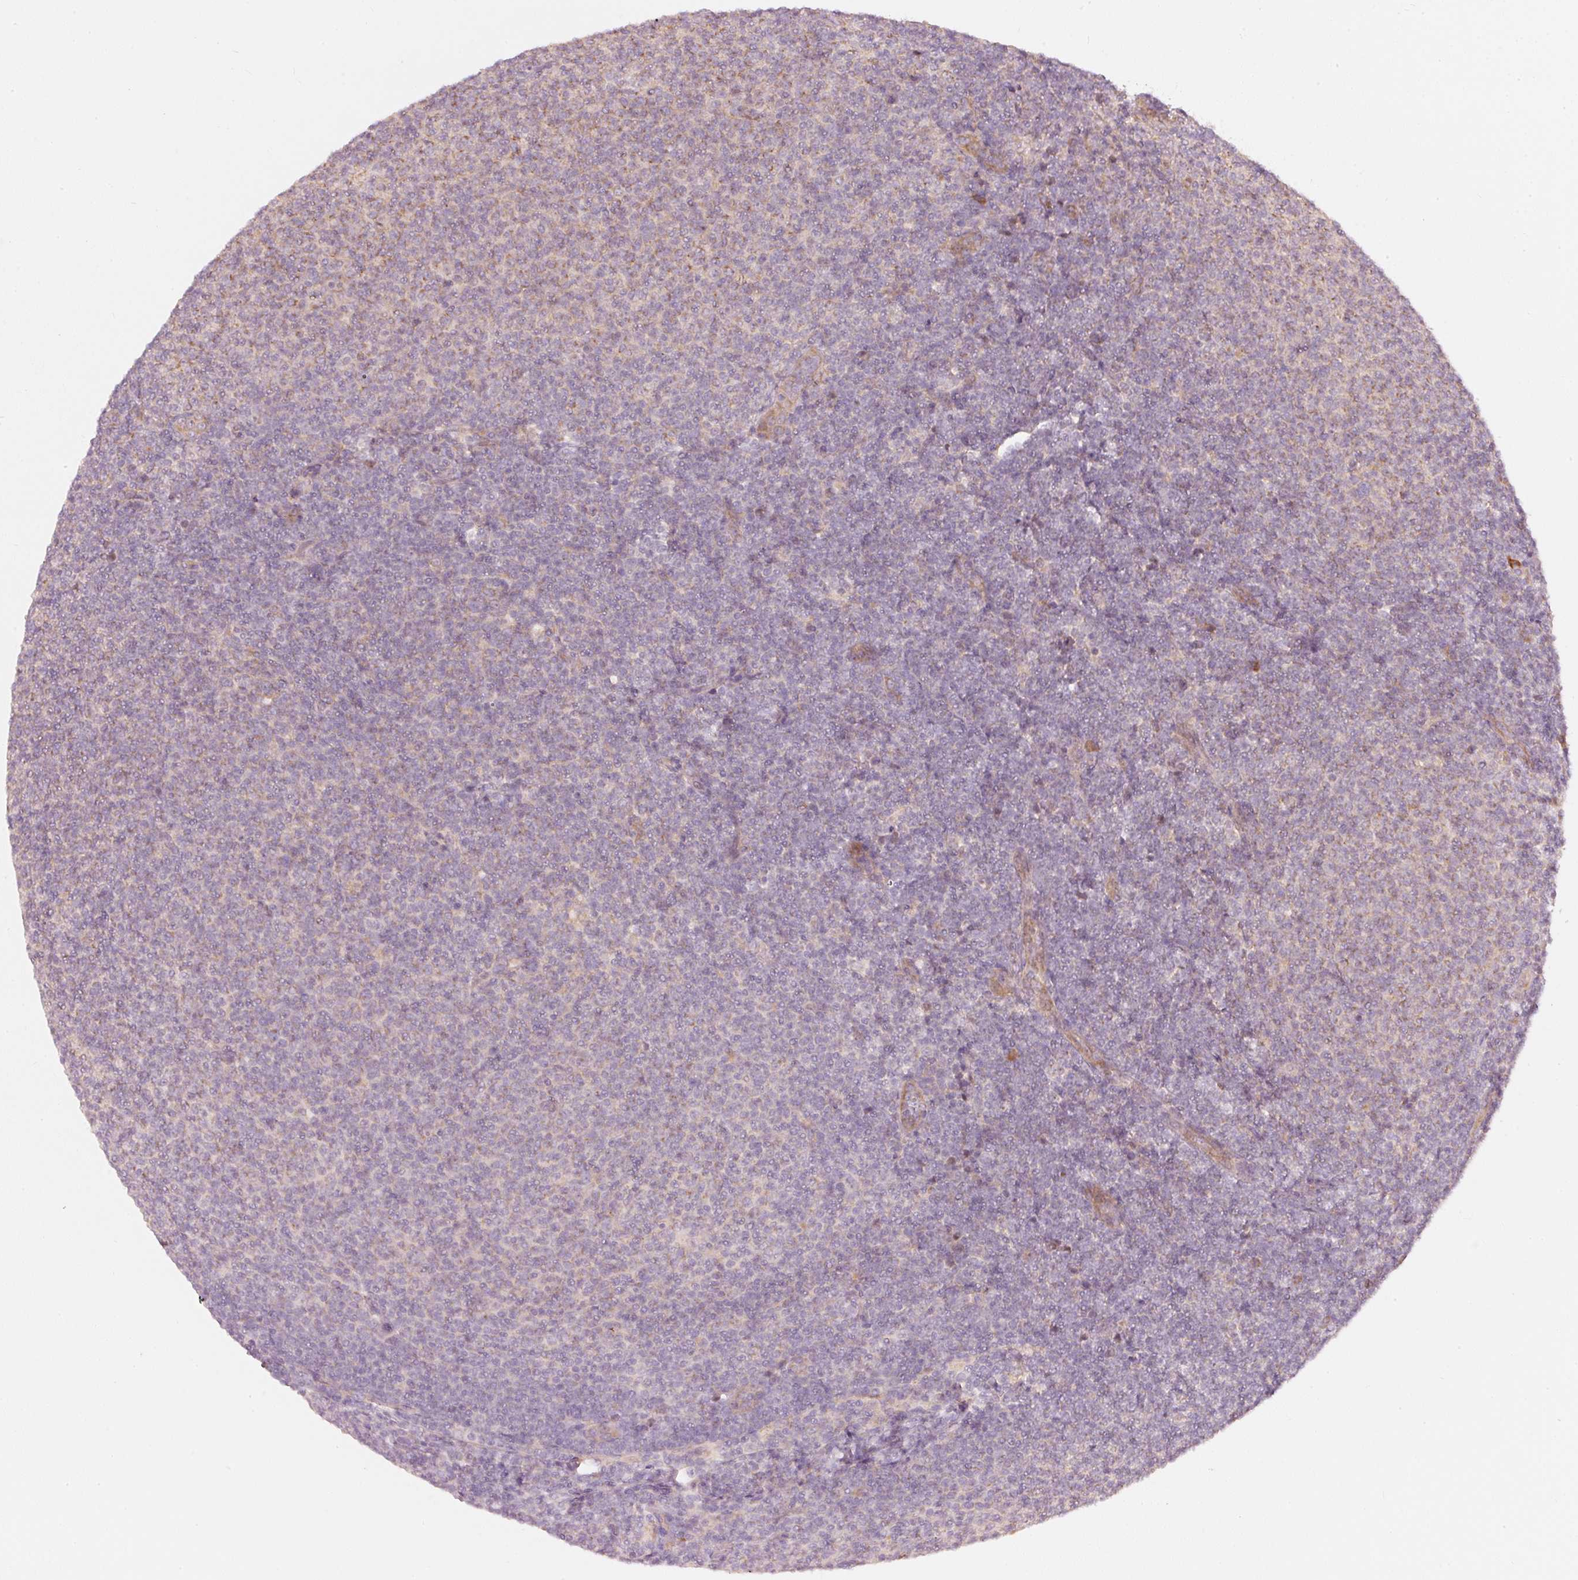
{"staining": {"intensity": "negative", "quantity": "none", "location": "none"}, "tissue": "lymphoma", "cell_type": "Tumor cells", "image_type": "cancer", "snomed": [{"axis": "morphology", "description": "Malignant lymphoma, non-Hodgkin's type, Low grade"}, {"axis": "topography", "description": "Lymph node"}], "caption": "Human lymphoma stained for a protein using immunohistochemistry (IHC) reveals no positivity in tumor cells.", "gene": "MAP10", "patient": {"sex": "male", "age": 66}}